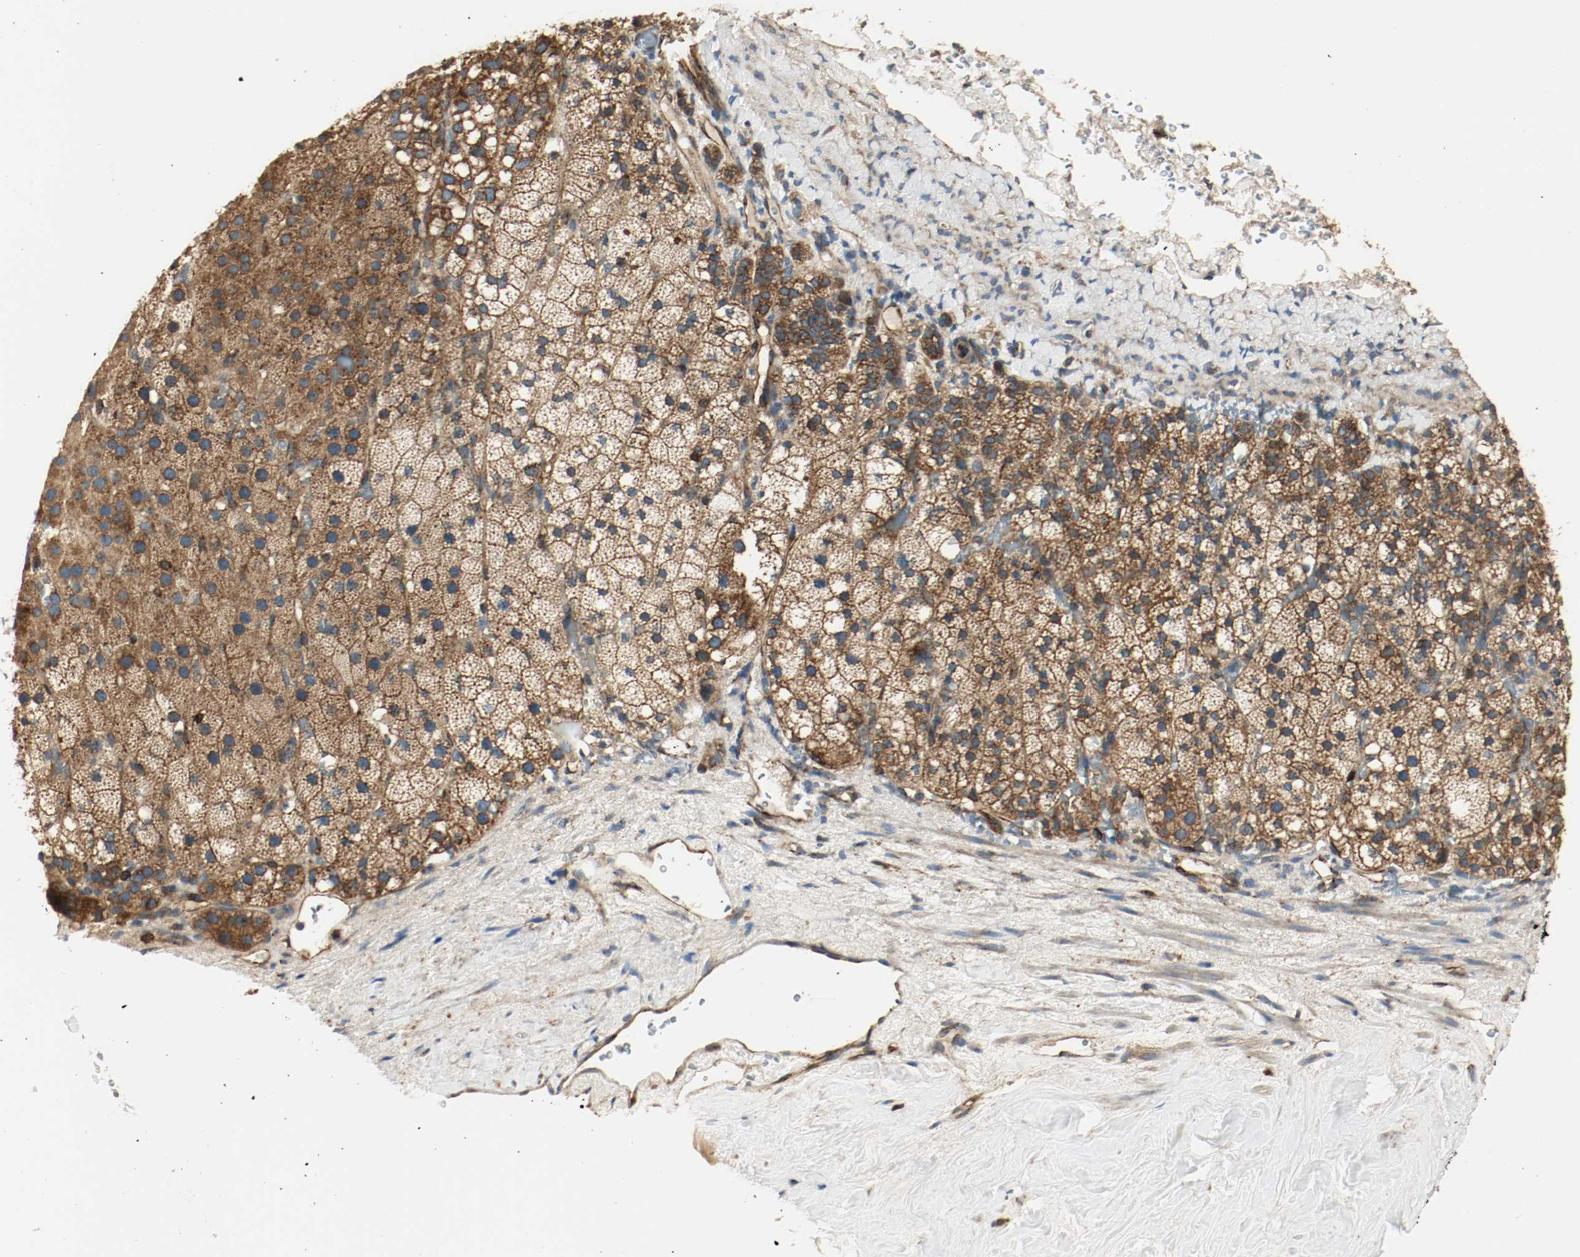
{"staining": {"intensity": "strong", "quantity": ">75%", "location": "cytoplasmic/membranous"}, "tissue": "adrenal gland", "cell_type": "Glandular cells", "image_type": "normal", "snomed": [{"axis": "morphology", "description": "Normal tissue, NOS"}, {"axis": "topography", "description": "Adrenal gland"}], "caption": "High-magnification brightfield microscopy of normal adrenal gland stained with DAB (3,3'-diaminobenzidine) (brown) and counterstained with hematoxylin (blue). glandular cells exhibit strong cytoplasmic/membranous staining is identified in about>75% of cells. (DAB IHC, brown staining for protein, blue staining for nuclei).", "gene": "PLCG1", "patient": {"sex": "male", "age": 35}}